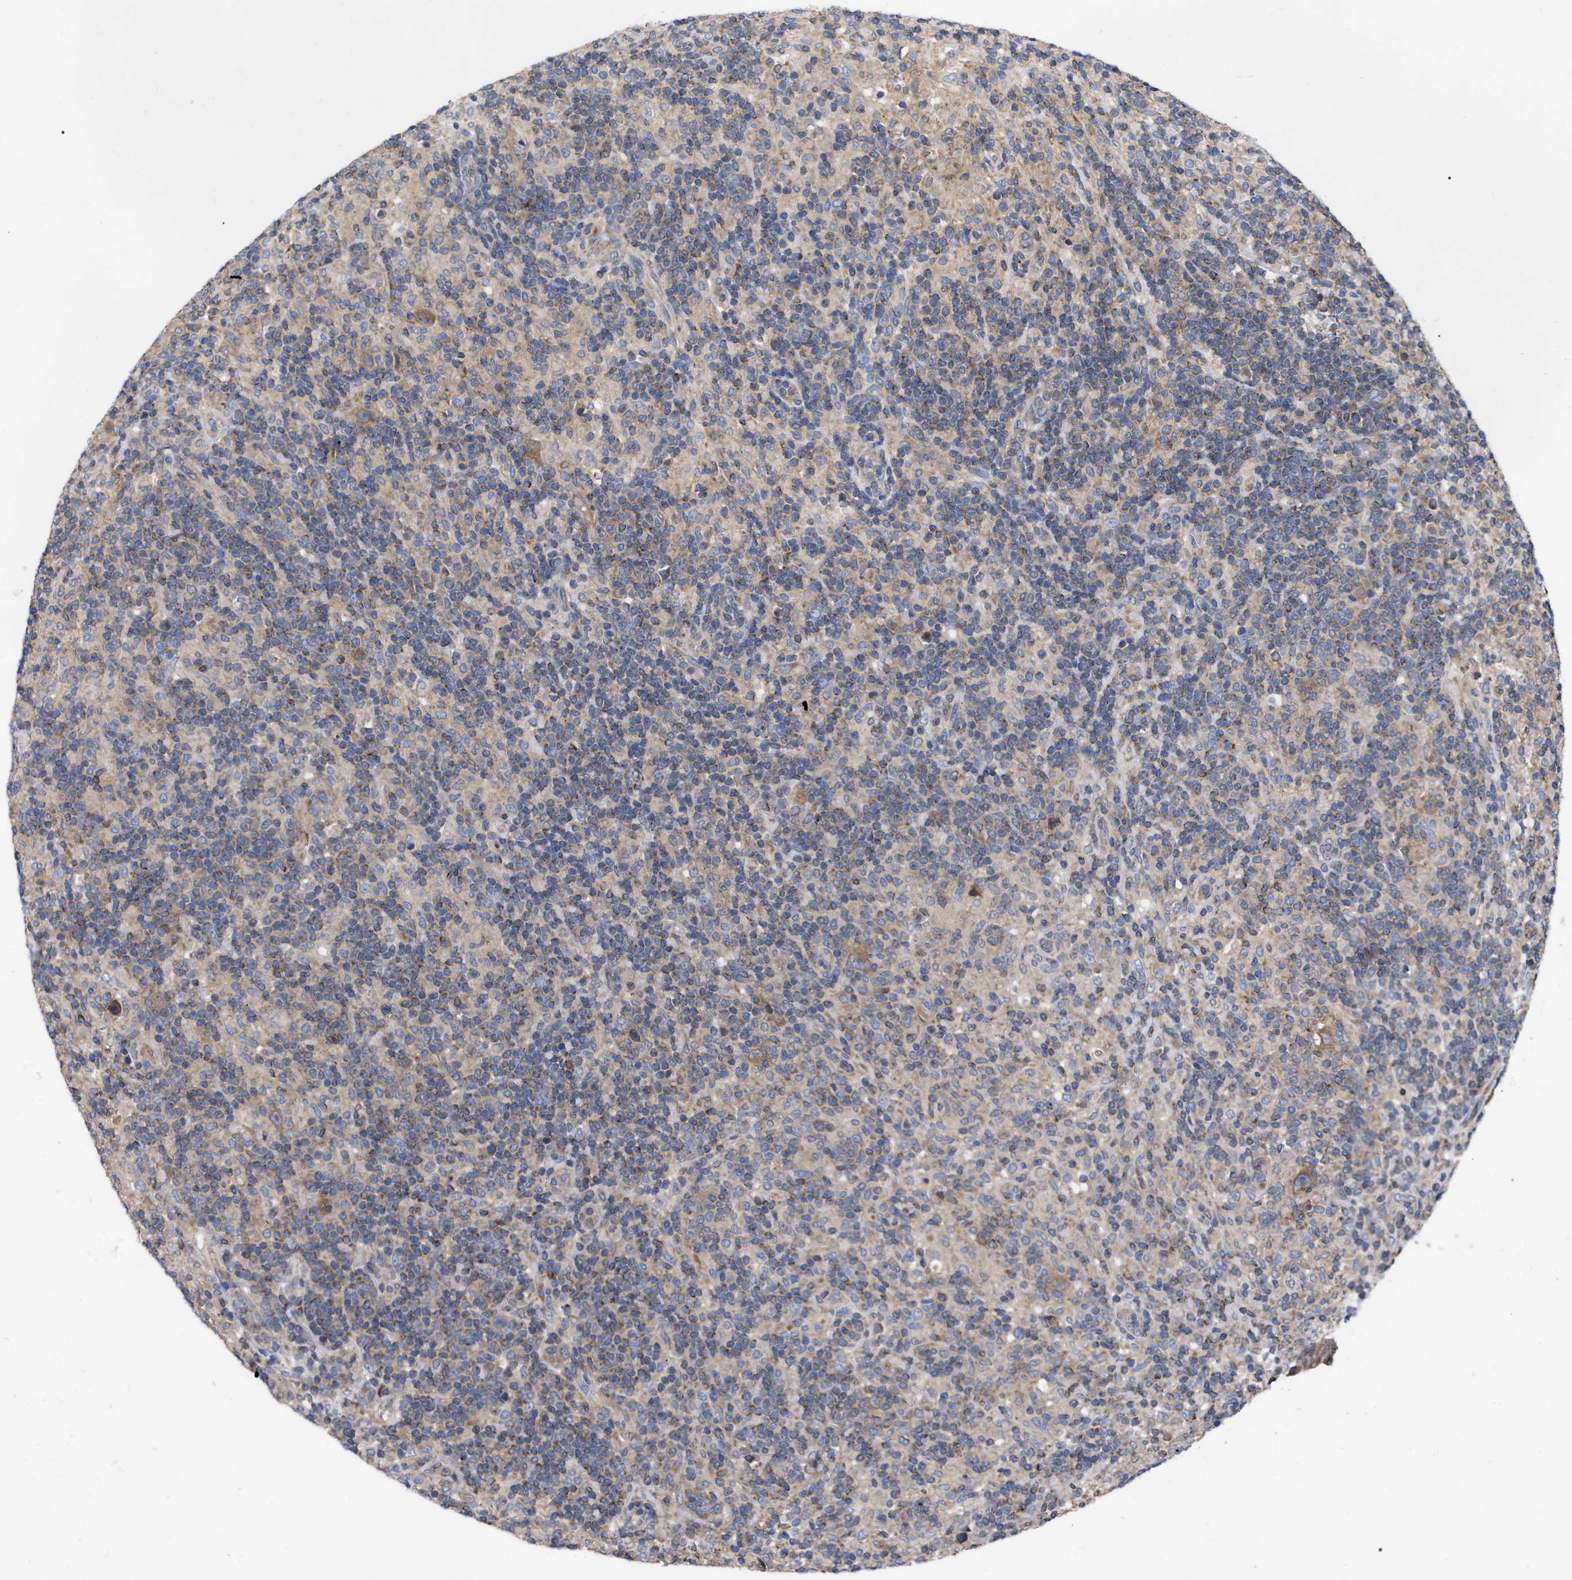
{"staining": {"intensity": "moderate", "quantity": "25%-75%", "location": "cytoplasmic/membranous"}, "tissue": "lymphoma", "cell_type": "Tumor cells", "image_type": "cancer", "snomed": [{"axis": "morphology", "description": "Hodgkin's disease, NOS"}, {"axis": "topography", "description": "Lymph node"}], "caption": "A high-resolution photomicrograph shows immunohistochemistry staining of Hodgkin's disease, which exhibits moderate cytoplasmic/membranous expression in approximately 25%-75% of tumor cells.", "gene": "CDKN2C", "patient": {"sex": "male", "age": 70}}